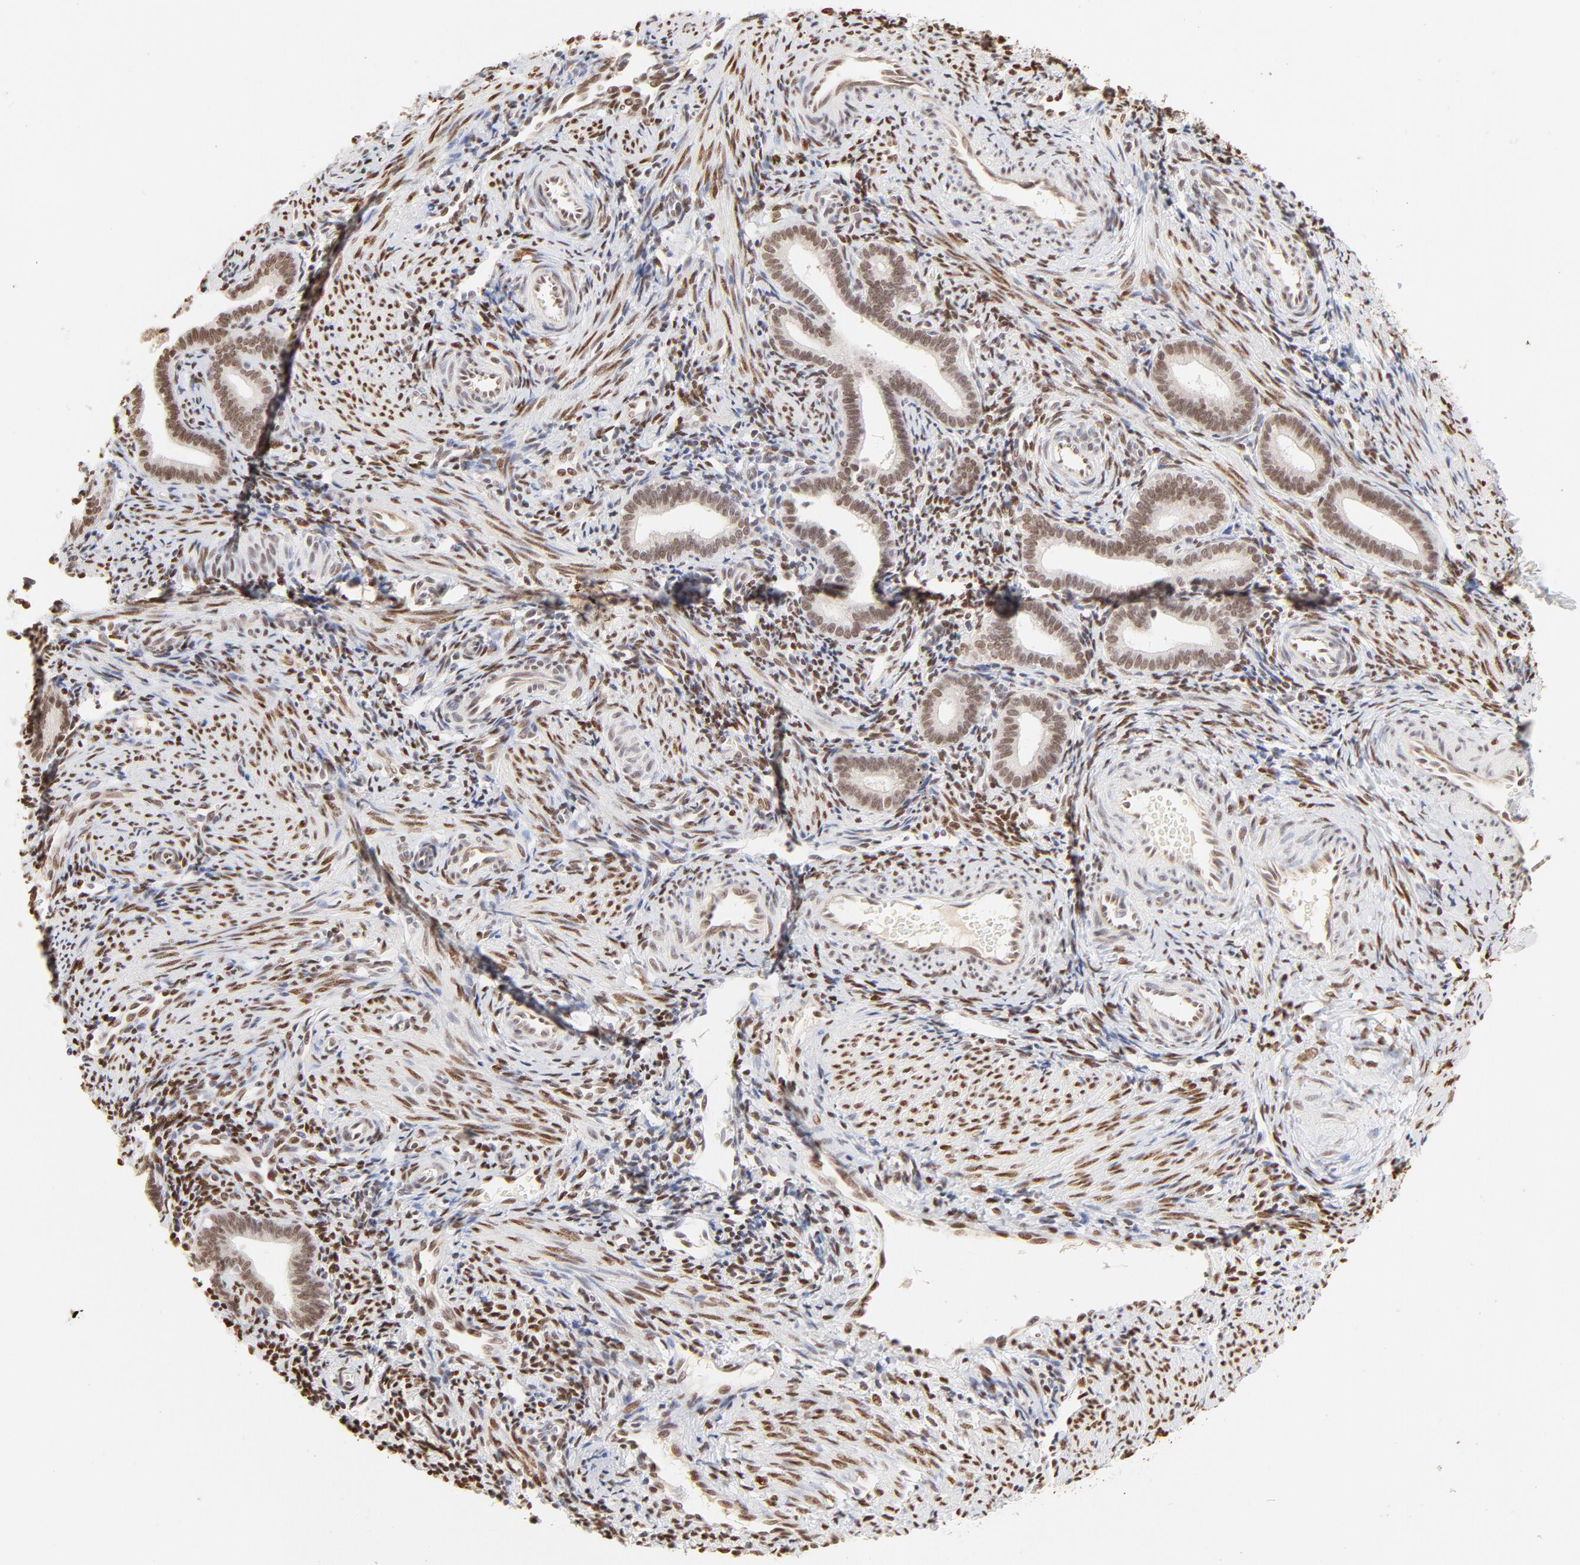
{"staining": {"intensity": "moderate", "quantity": ">75%", "location": "nuclear"}, "tissue": "endometrium", "cell_type": "Cells in endometrial stroma", "image_type": "normal", "snomed": [{"axis": "morphology", "description": "Normal tissue, NOS"}, {"axis": "topography", "description": "Uterus"}, {"axis": "topography", "description": "Endometrium"}], "caption": "This is an image of IHC staining of normal endometrium, which shows moderate positivity in the nuclear of cells in endometrial stroma.", "gene": "PBX1", "patient": {"sex": "female", "age": 33}}